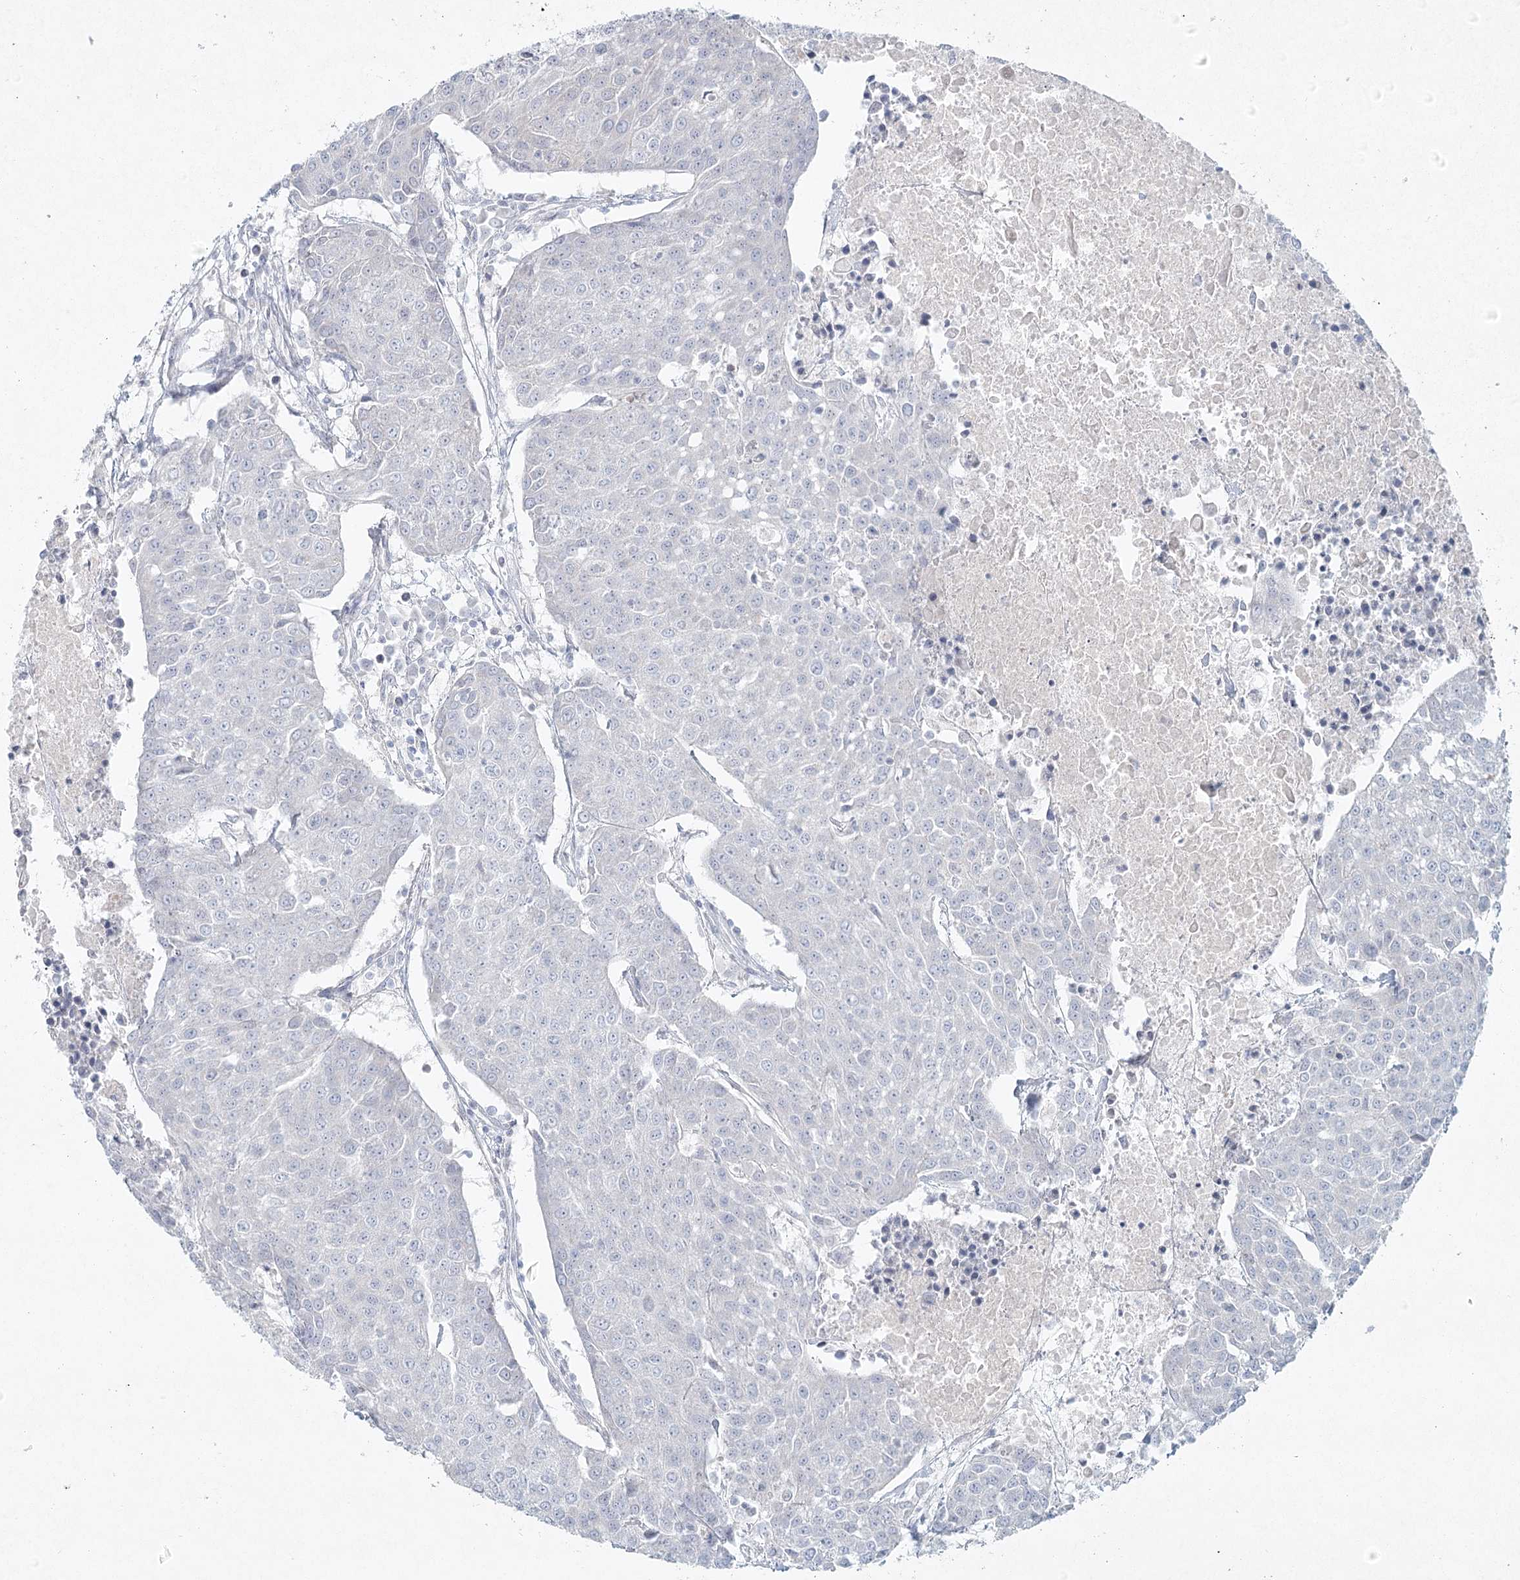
{"staining": {"intensity": "negative", "quantity": "none", "location": "none"}, "tissue": "urothelial cancer", "cell_type": "Tumor cells", "image_type": "cancer", "snomed": [{"axis": "morphology", "description": "Urothelial carcinoma, High grade"}, {"axis": "topography", "description": "Urinary bladder"}], "caption": "This is an immunohistochemistry (IHC) image of human urothelial cancer. There is no staining in tumor cells.", "gene": "LRP2BP", "patient": {"sex": "female", "age": 85}}